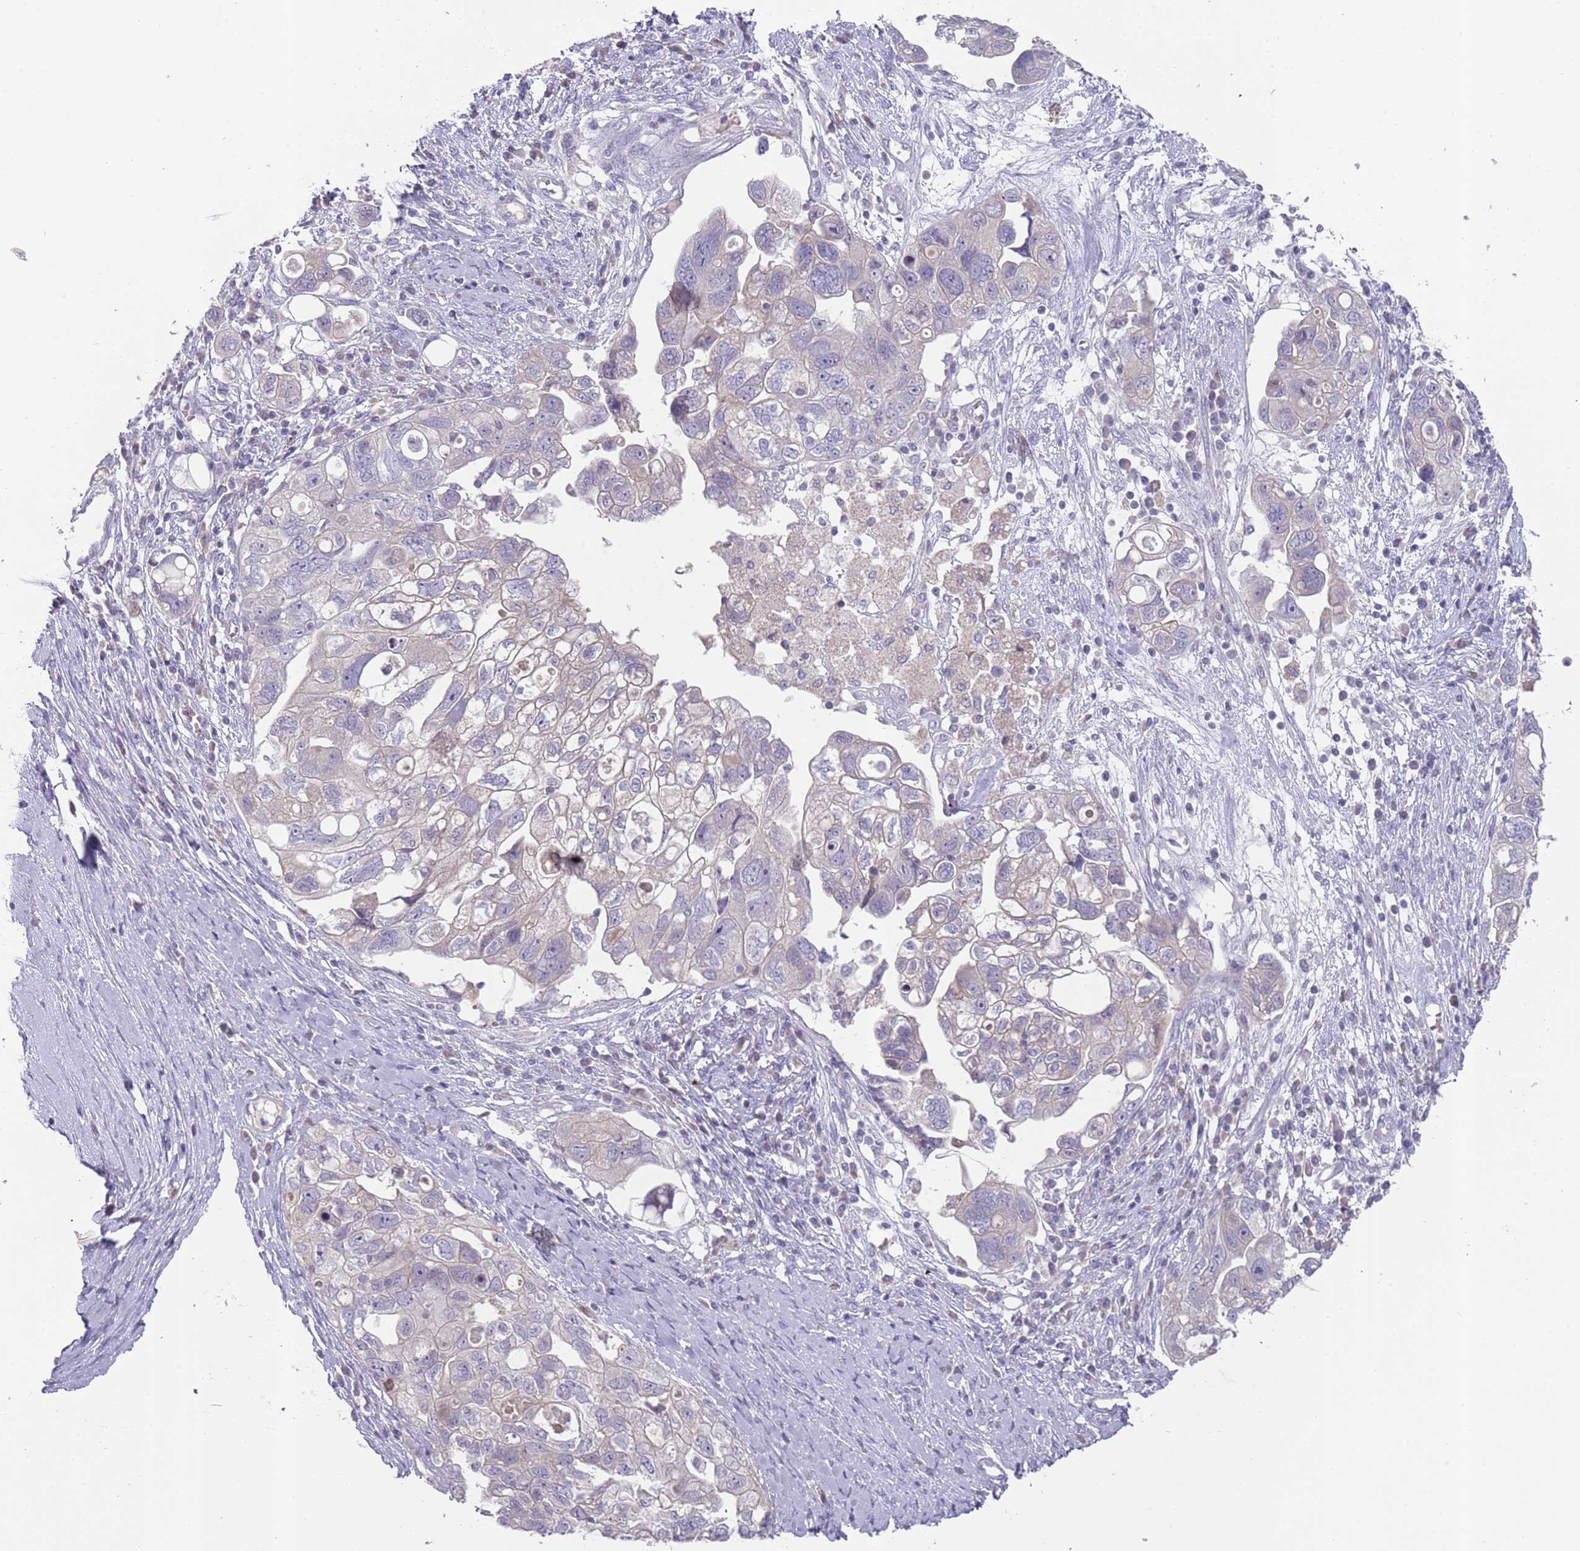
{"staining": {"intensity": "negative", "quantity": "none", "location": "none"}, "tissue": "ovarian cancer", "cell_type": "Tumor cells", "image_type": "cancer", "snomed": [{"axis": "morphology", "description": "Carcinoma, NOS"}, {"axis": "morphology", "description": "Cystadenocarcinoma, serous, NOS"}, {"axis": "topography", "description": "Ovary"}], "caption": "Serous cystadenocarcinoma (ovarian) was stained to show a protein in brown. There is no significant positivity in tumor cells.", "gene": "PRAC1", "patient": {"sex": "female", "age": 69}}